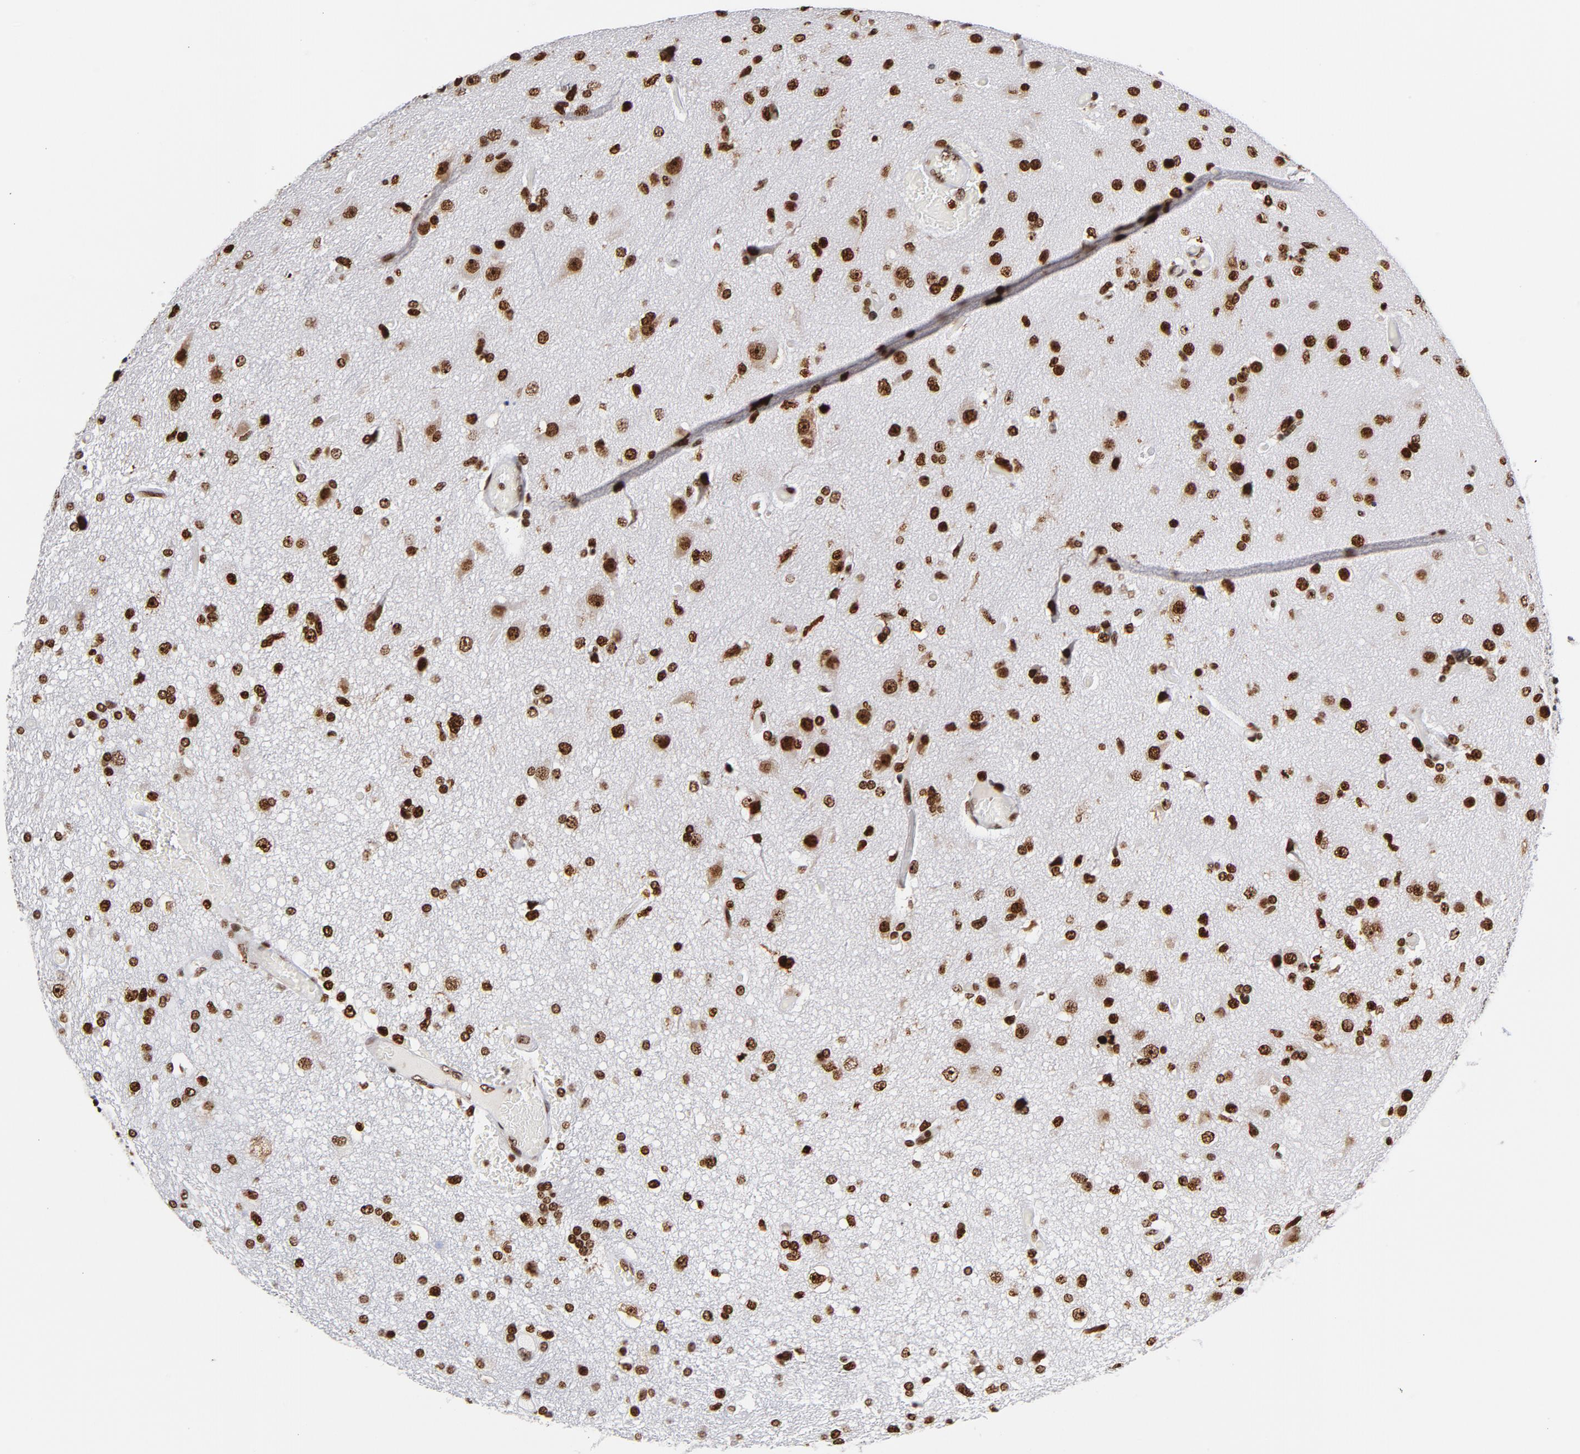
{"staining": {"intensity": "strong", "quantity": ">75%", "location": "nuclear"}, "tissue": "glioma", "cell_type": "Tumor cells", "image_type": "cancer", "snomed": [{"axis": "morphology", "description": "Glioma, malignant, High grade"}, {"axis": "topography", "description": "Brain"}], "caption": "High-grade glioma (malignant) was stained to show a protein in brown. There is high levels of strong nuclear expression in about >75% of tumor cells.", "gene": "TOP2B", "patient": {"sex": "male", "age": 33}}